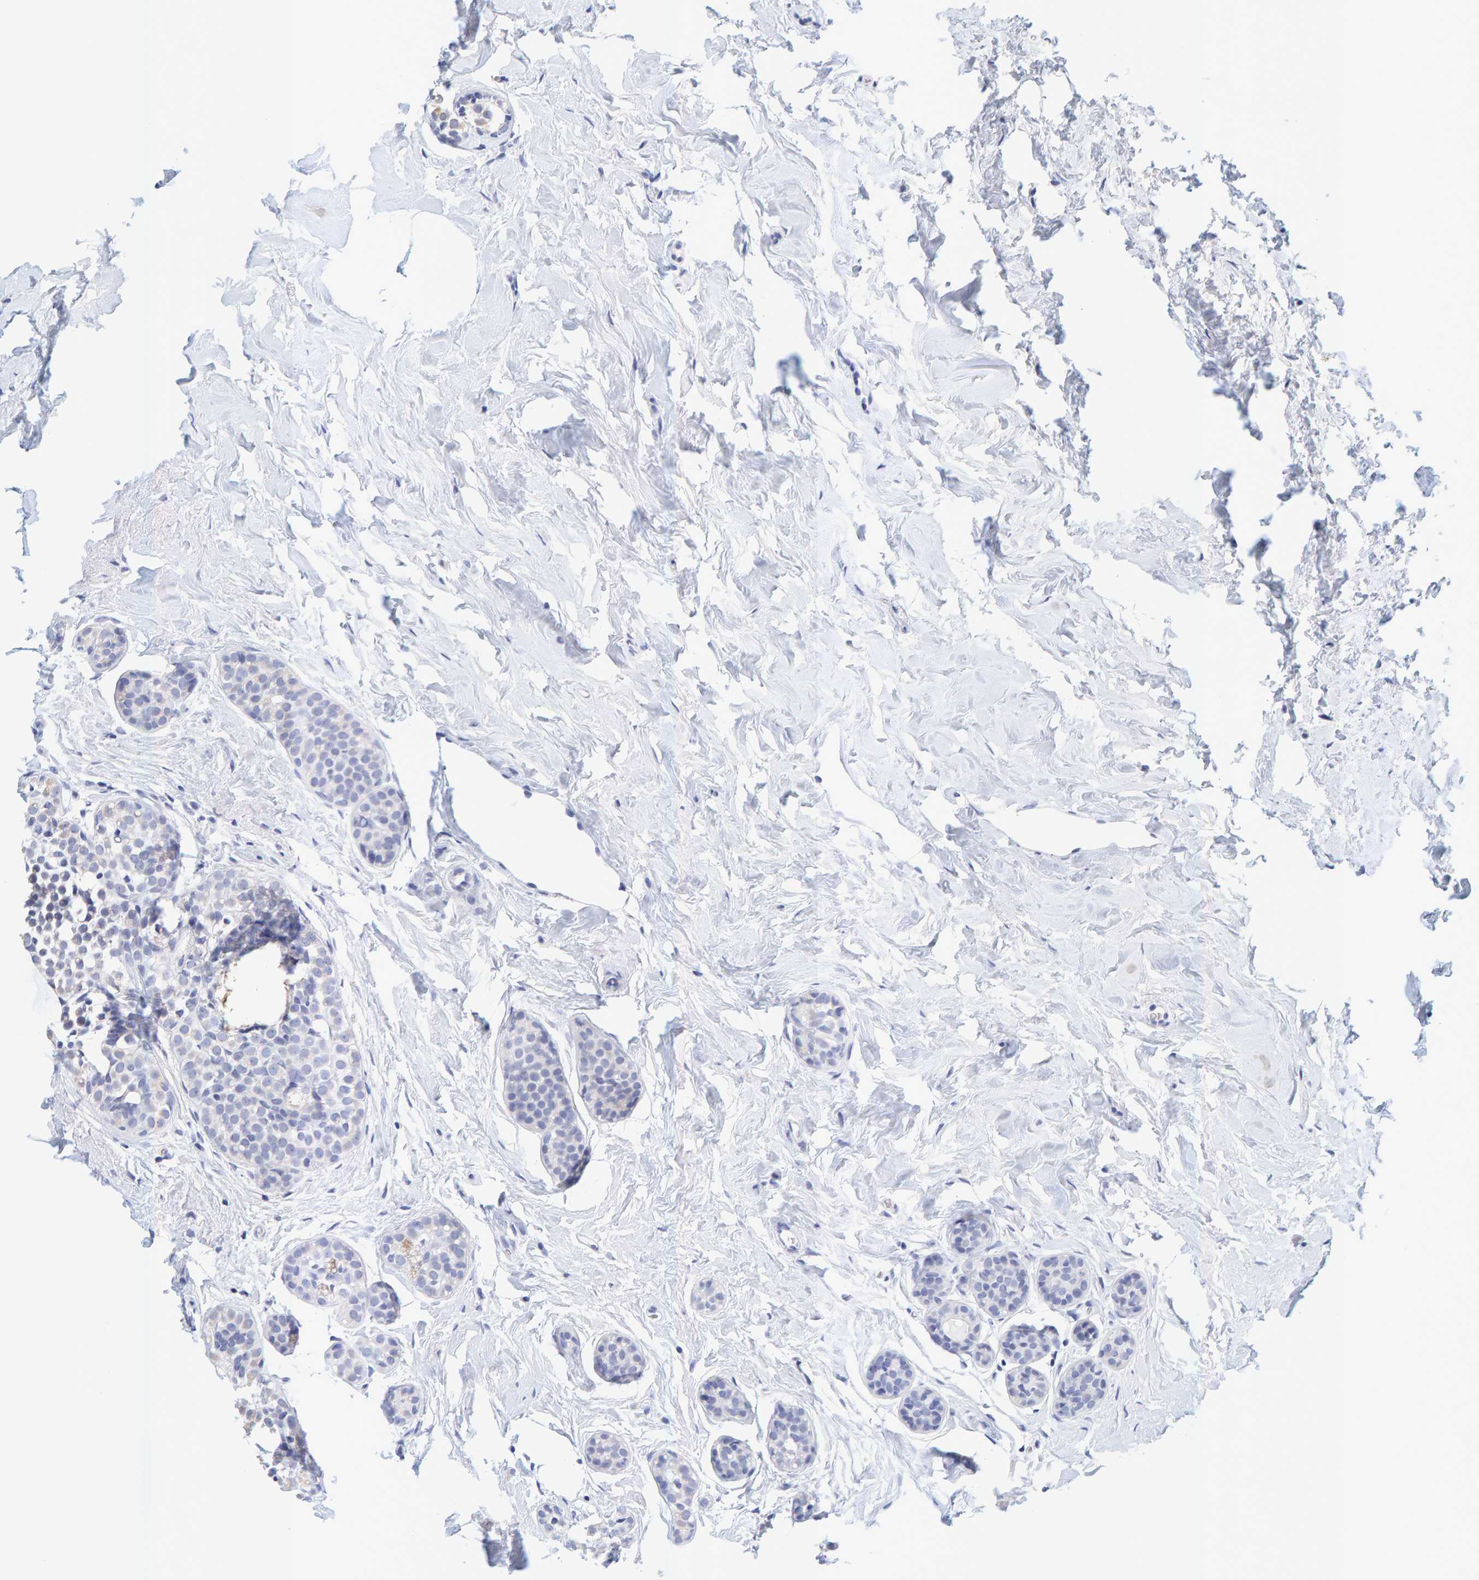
{"staining": {"intensity": "moderate", "quantity": "<25%", "location": "cytoplasmic/membranous"}, "tissue": "breast cancer", "cell_type": "Tumor cells", "image_type": "cancer", "snomed": [{"axis": "morphology", "description": "Duct carcinoma"}, {"axis": "topography", "description": "Breast"}], "caption": "Protein expression analysis of breast cancer (invasive ductal carcinoma) exhibits moderate cytoplasmic/membranous expression in about <25% of tumor cells.", "gene": "SGPL1", "patient": {"sex": "female", "age": 55}}